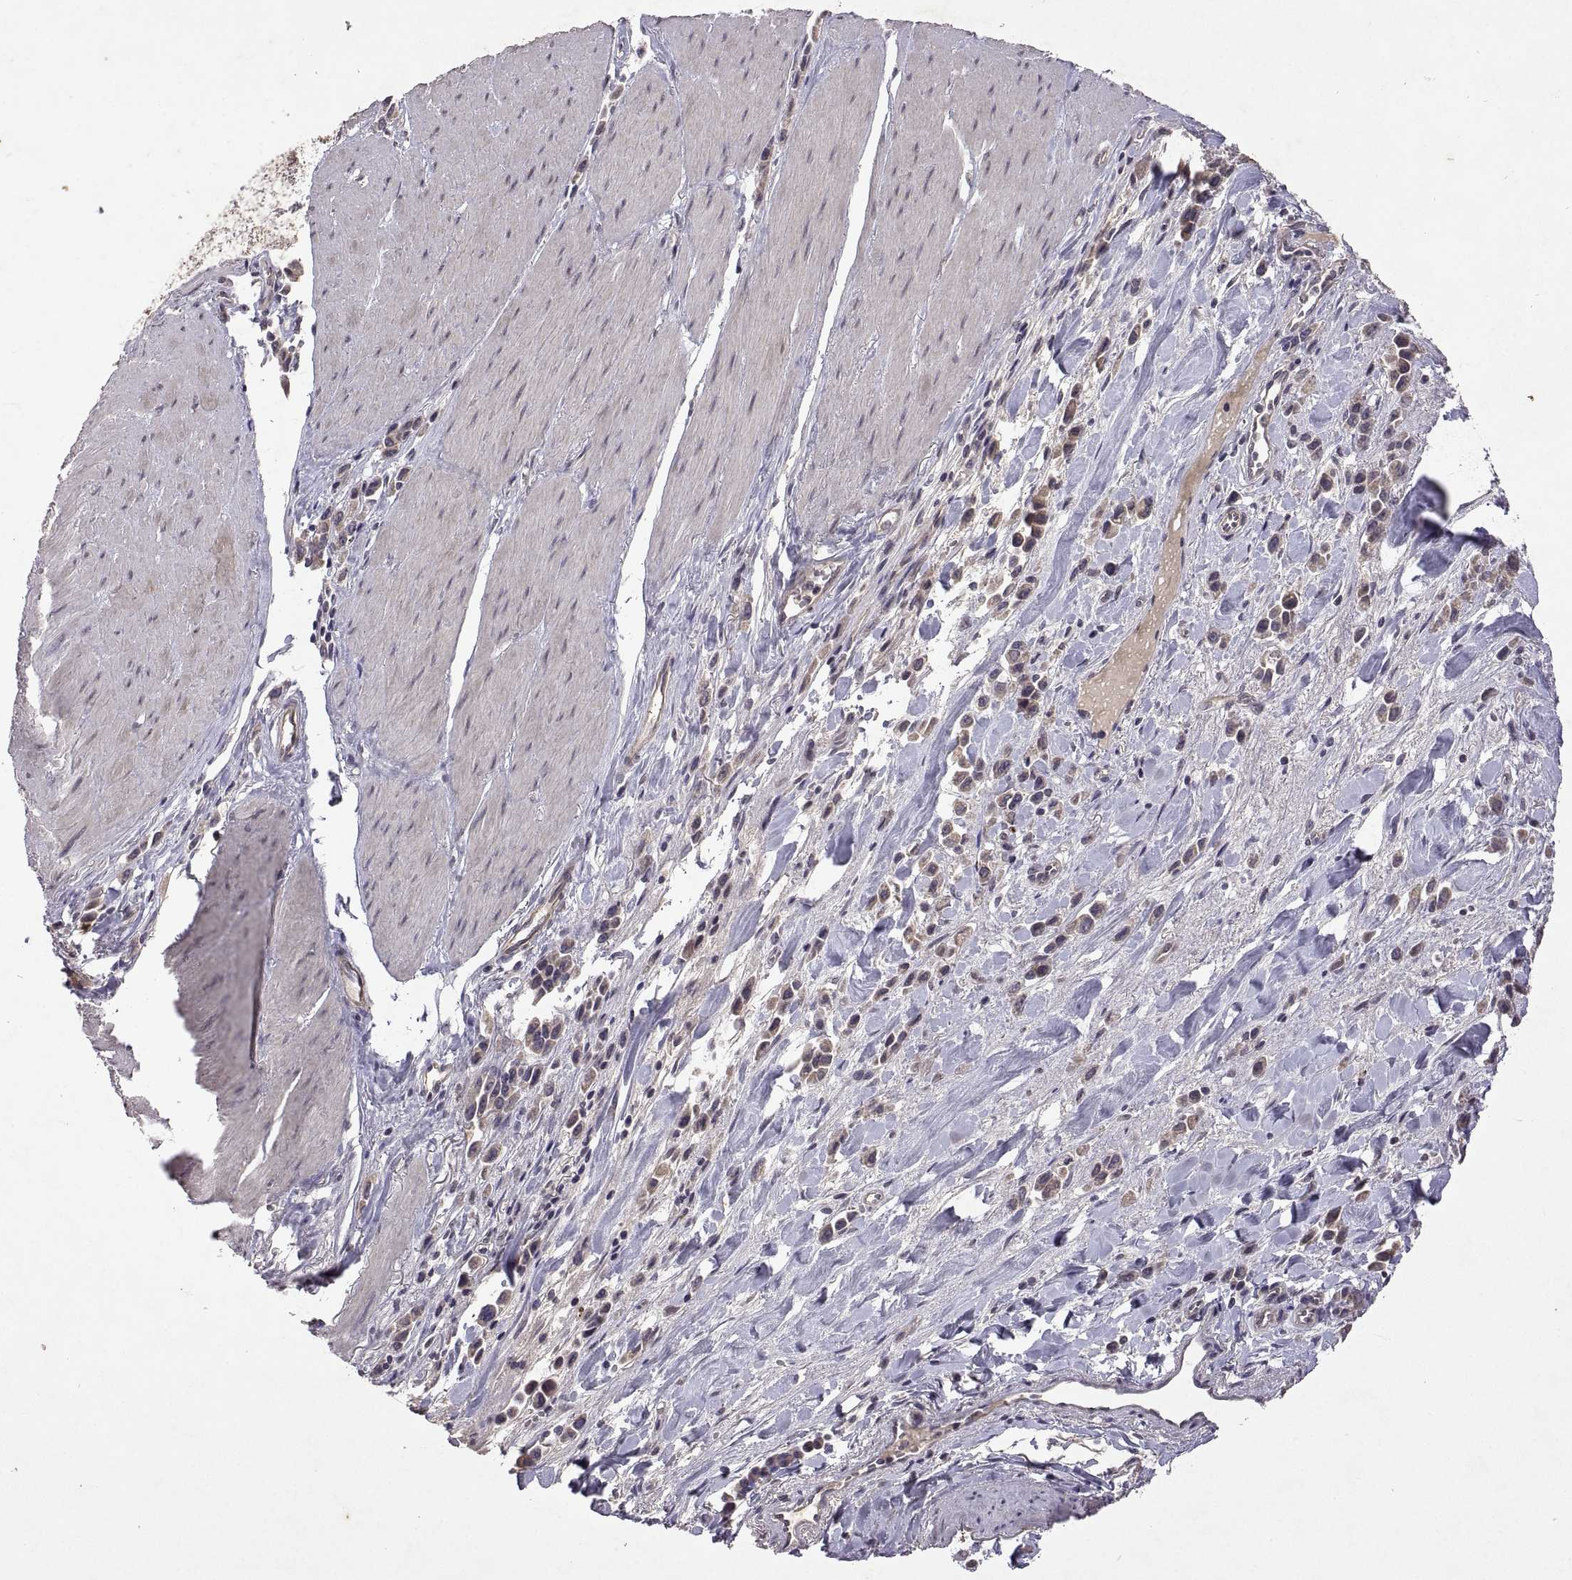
{"staining": {"intensity": "weak", "quantity": ">75%", "location": "cytoplasmic/membranous"}, "tissue": "stomach cancer", "cell_type": "Tumor cells", "image_type": "cancer", "snomed": [{"axis": "morphology", "description": "Adenocarcinoma, NOS"}, {"axis": "topography", "description": "Stomach"}], "caption": "Immunohistochemical staining of stomach cancer exhibits weak cytoplasmic/membranous protein expression in approximately >75% of tumor cells. Using DAB (brown) and hematoxylin (blue) stains, captured at high magnification using brightfield microscopy.", "gene": "LAMA1", "patient": {"sex": "male", "age": 47}}